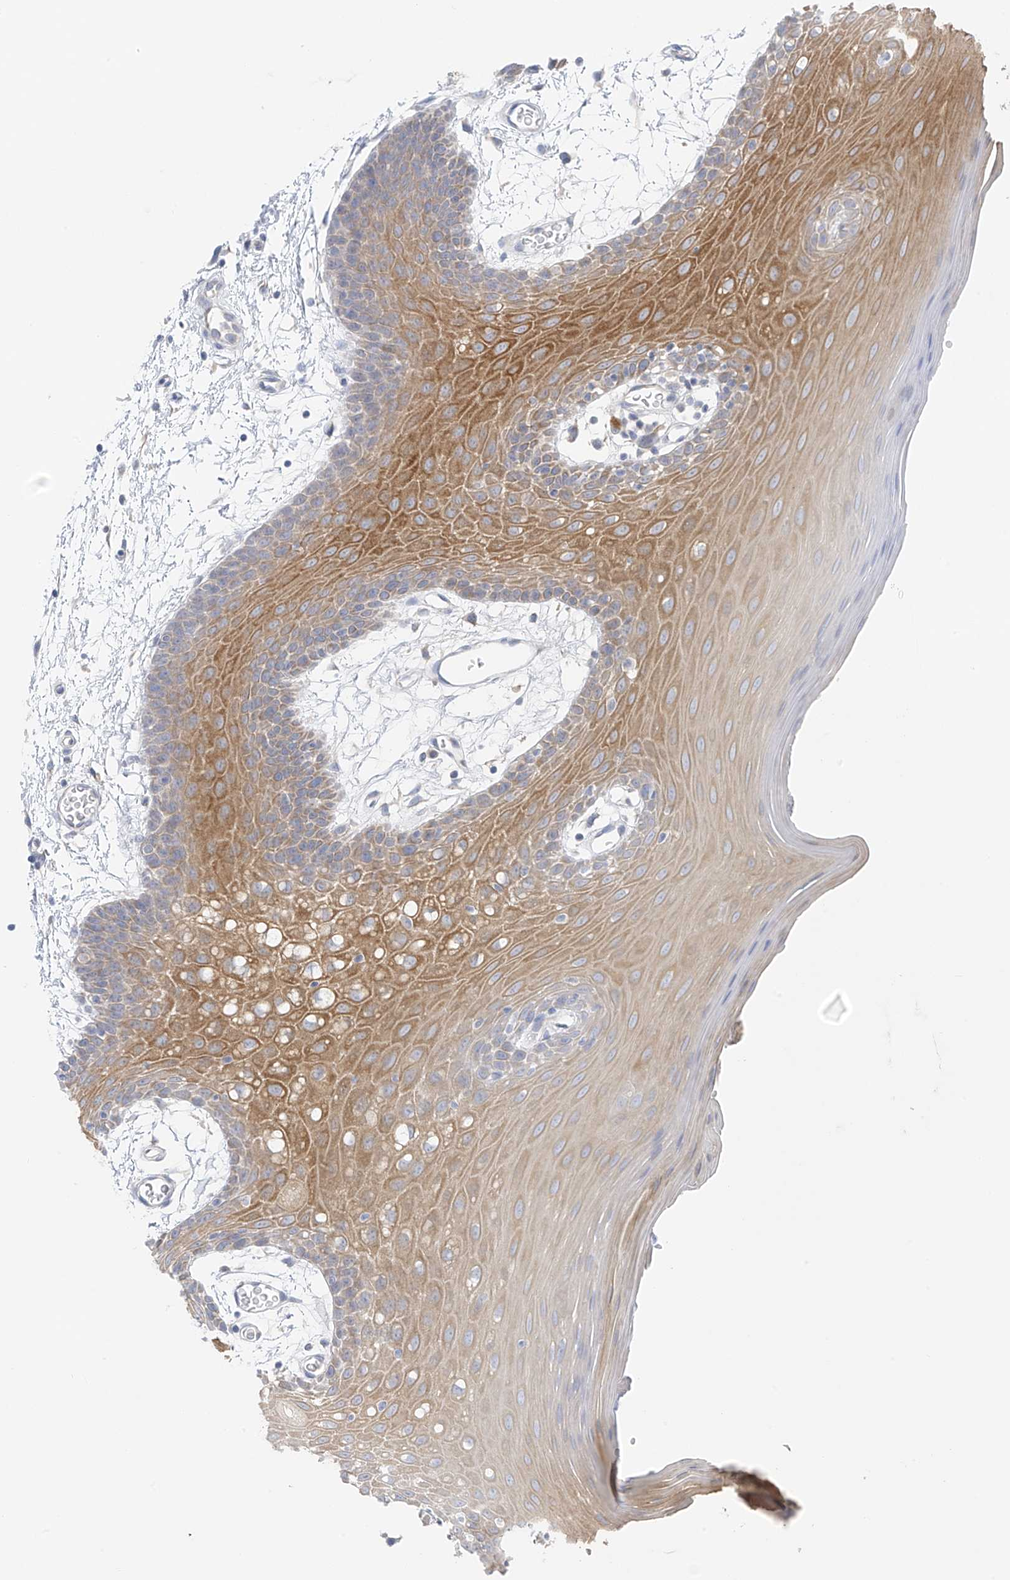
{"staining": {"intensity": "moderate", "quantity": "25%-75%", "location": "cytoplasmic/membranous"}, "tissue": "oral mucosa", "cell_type": "Squamous epithelial cells", "image_type": "normal", "snomed": [{"axis": "morphology", "description": "Normal tissue, NOS"}, {"axis": "topography", "description": "Skeletal muscle"}, {"axis": "topography", "description": "Oral tissue"}, {"axis": "topography", "description": "Salivary gland"}, {"axis": "topography", "description": "Peripheral nerve tissue"}], "caption": "Protein positivity by immunohistochemistry (IHC) reveals moderate cytoplasmic/membranous staining in approximately 25%-75% of squamous epithelial cells in normal oral mucosa. Immunohistochemistry (ihc) stains the protein in brown and the nuclei are stained blue.", "gene": "NALCN", "patient": {"sex": "male", "age": 54}}